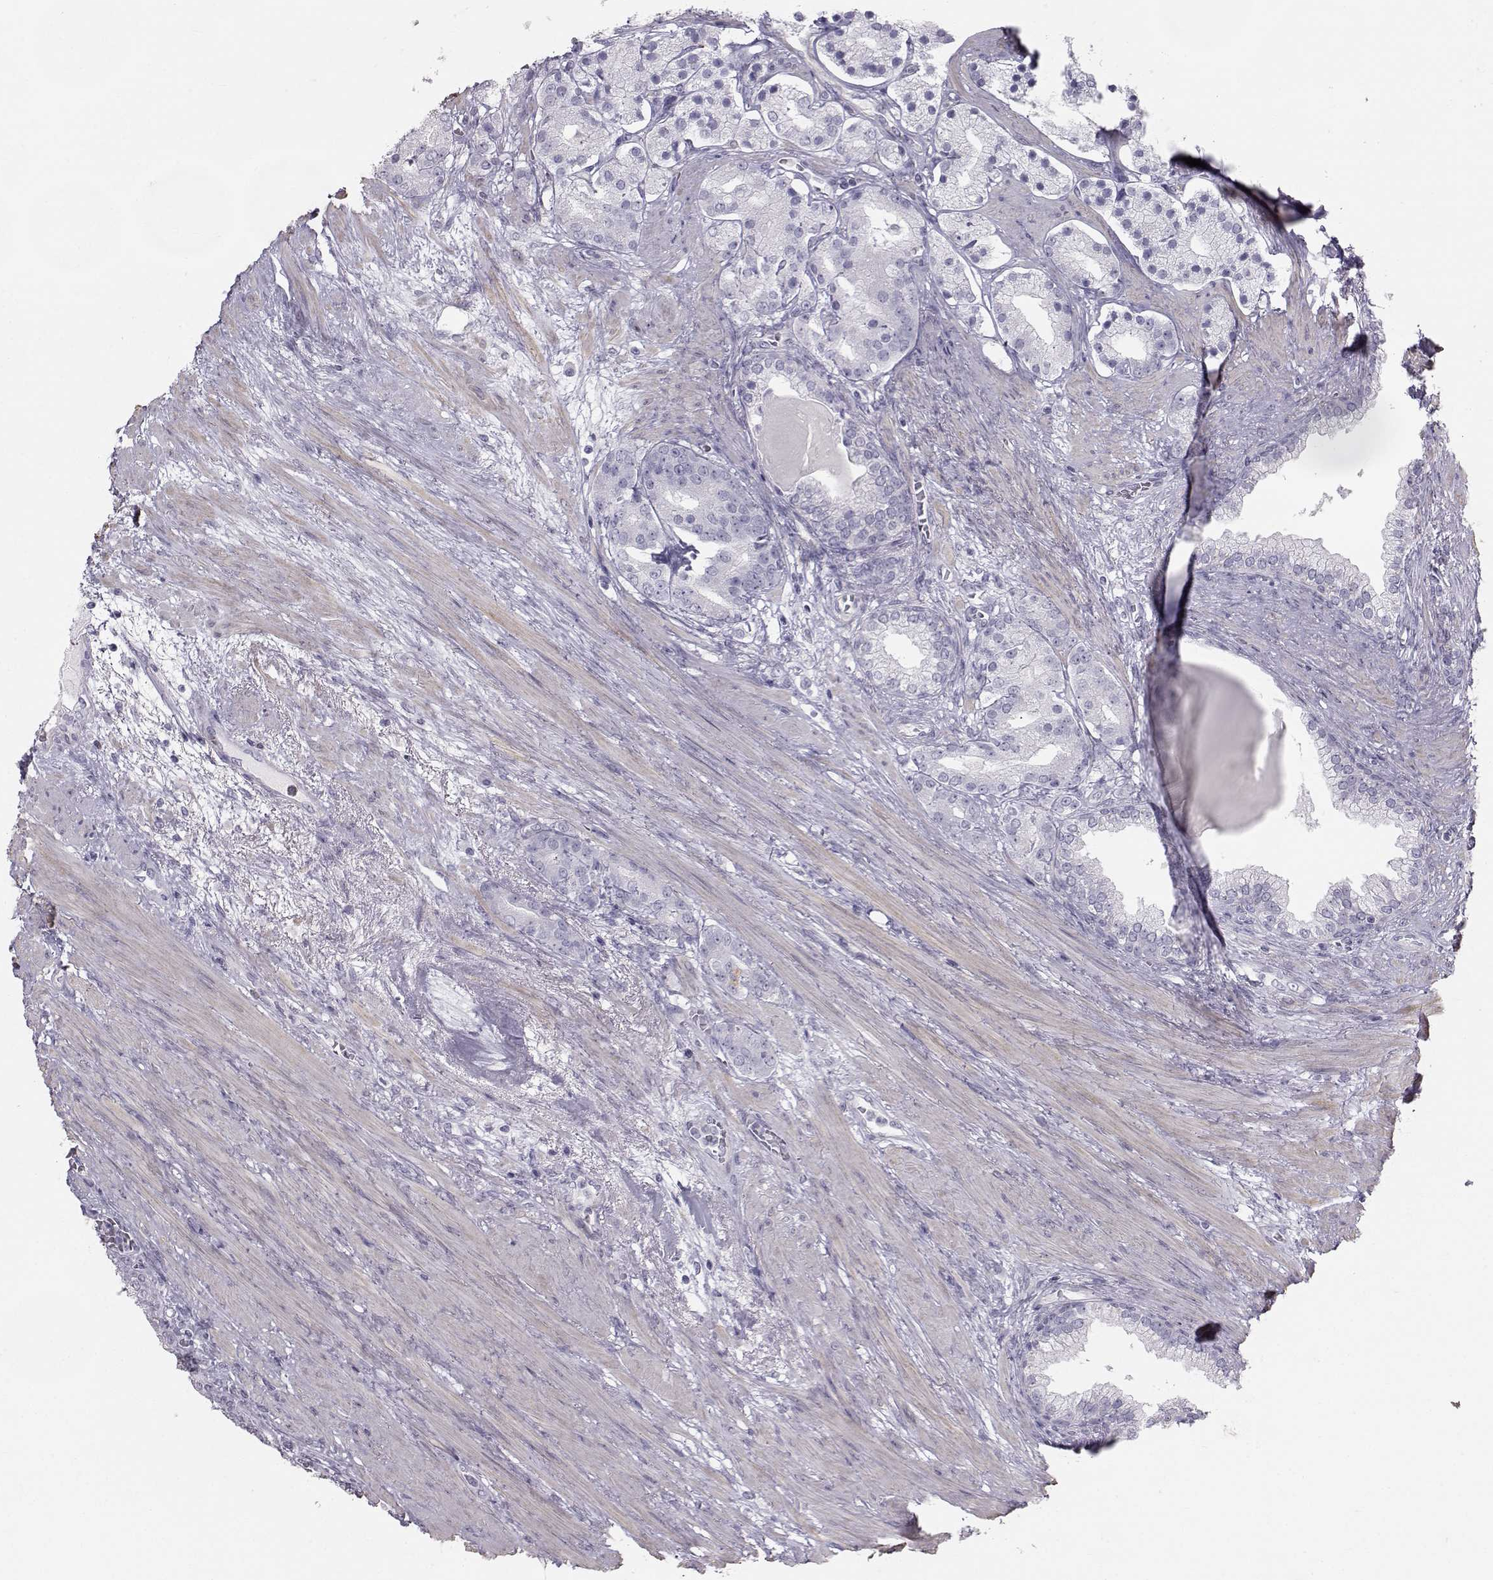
{"staining": {"intensity": "negative", "quantity": "none", "location": "none"}, "tissue": "prostate cancer", "cell_type": "Tumor cells", "image_type": "cancer", "snomed": [{"axis": "morphology", "description": "Adenocarcinoma, NOS"}, {"axis": "topography", "description": "Prostate"}], "caption": "Protein analysis of prostate adenocarcinoma demonstrates no significant staining in tumor cells.", "gene": "GARIN3", "patient": {"sex": "male", "age": 69}}